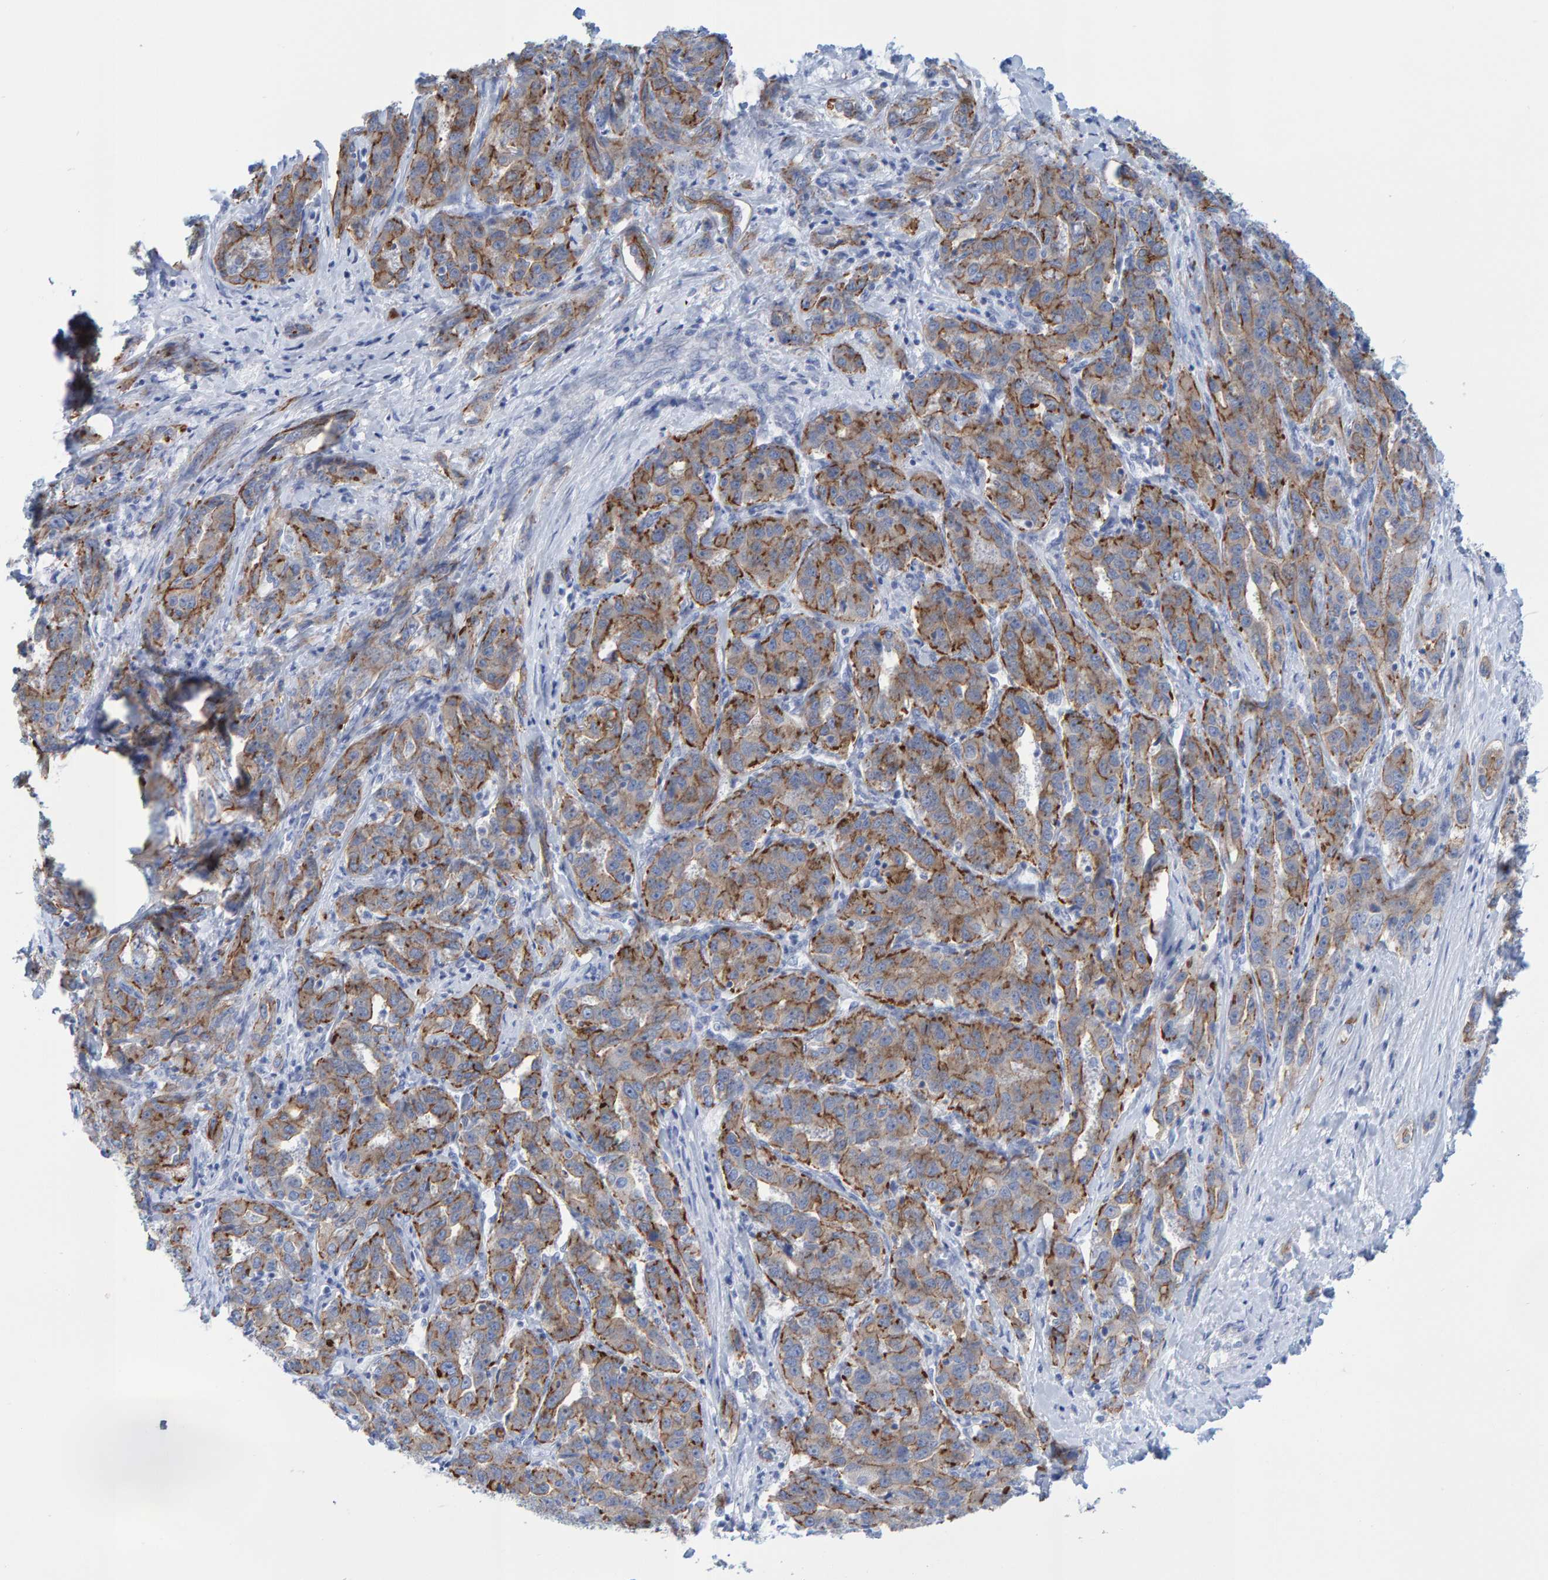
{"staining": {"intensity": "moderate", "quantity": ">75%", "location": "cytoplasmic/membranous"}, "tissue": "liver cancer", "cell_type": "Tumor cells", "image_type": "cancer", "snomed": [{"axis": "morphology", "description": "Cholangiocarcinoma"}, {"axis": "topography", "description": "Liver"}], "caption": "This is a photomicrograph of immunohistochemistry (IHC) staining of cholangiocarcinoma (liver), which shows moderate staining in the cytoplasmic/membranous of tumor cells.", "gene": "JAKMIP3", "patient": {"sex": "male", "age": 59}}